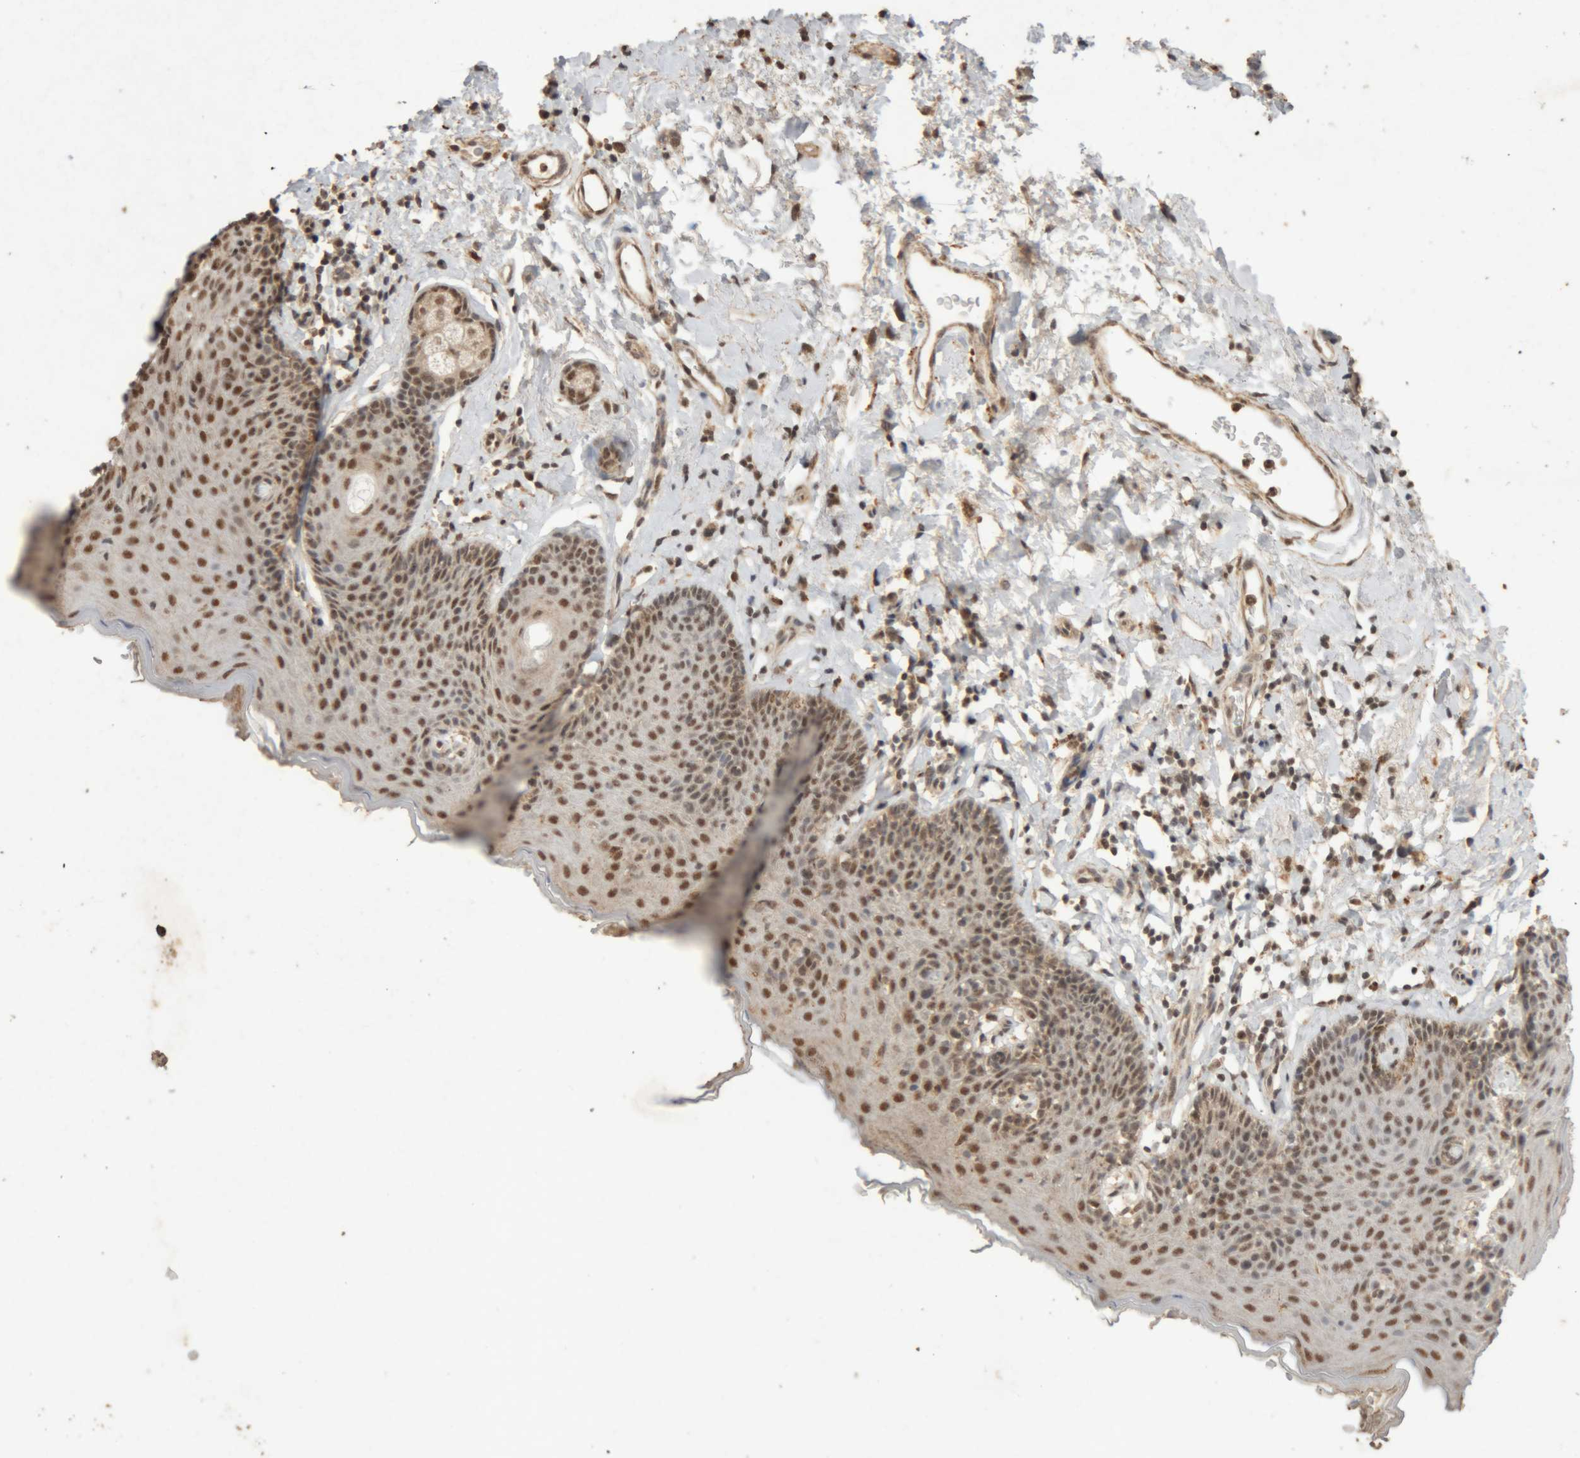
{"staining": {"intensity": "moderate", "quantity": ">75%", "location": "nuclear"}, "tissue": "skin", "cell_type": "Epidermal cells", "image_type": "normal", "snomed": [{"axis": "morphology", "description": "Normal tissue, NOS"}, {"axis": "topography", "description": "Vulva"}], "caption": "DAB (3,3'-diaminobenzidine) immunohistochemical staining of normal skin exhibits moderate nuclear protein expression in about >75% of epidermal cells. The staining was performed using DAB (3,3'-diaminobenzidine), with brown indicating positive protein expression. Nuclei are stained blue with hematoxylin.", "gene": "KEAP1", "patient": {"sex": "female", "age": 66}}